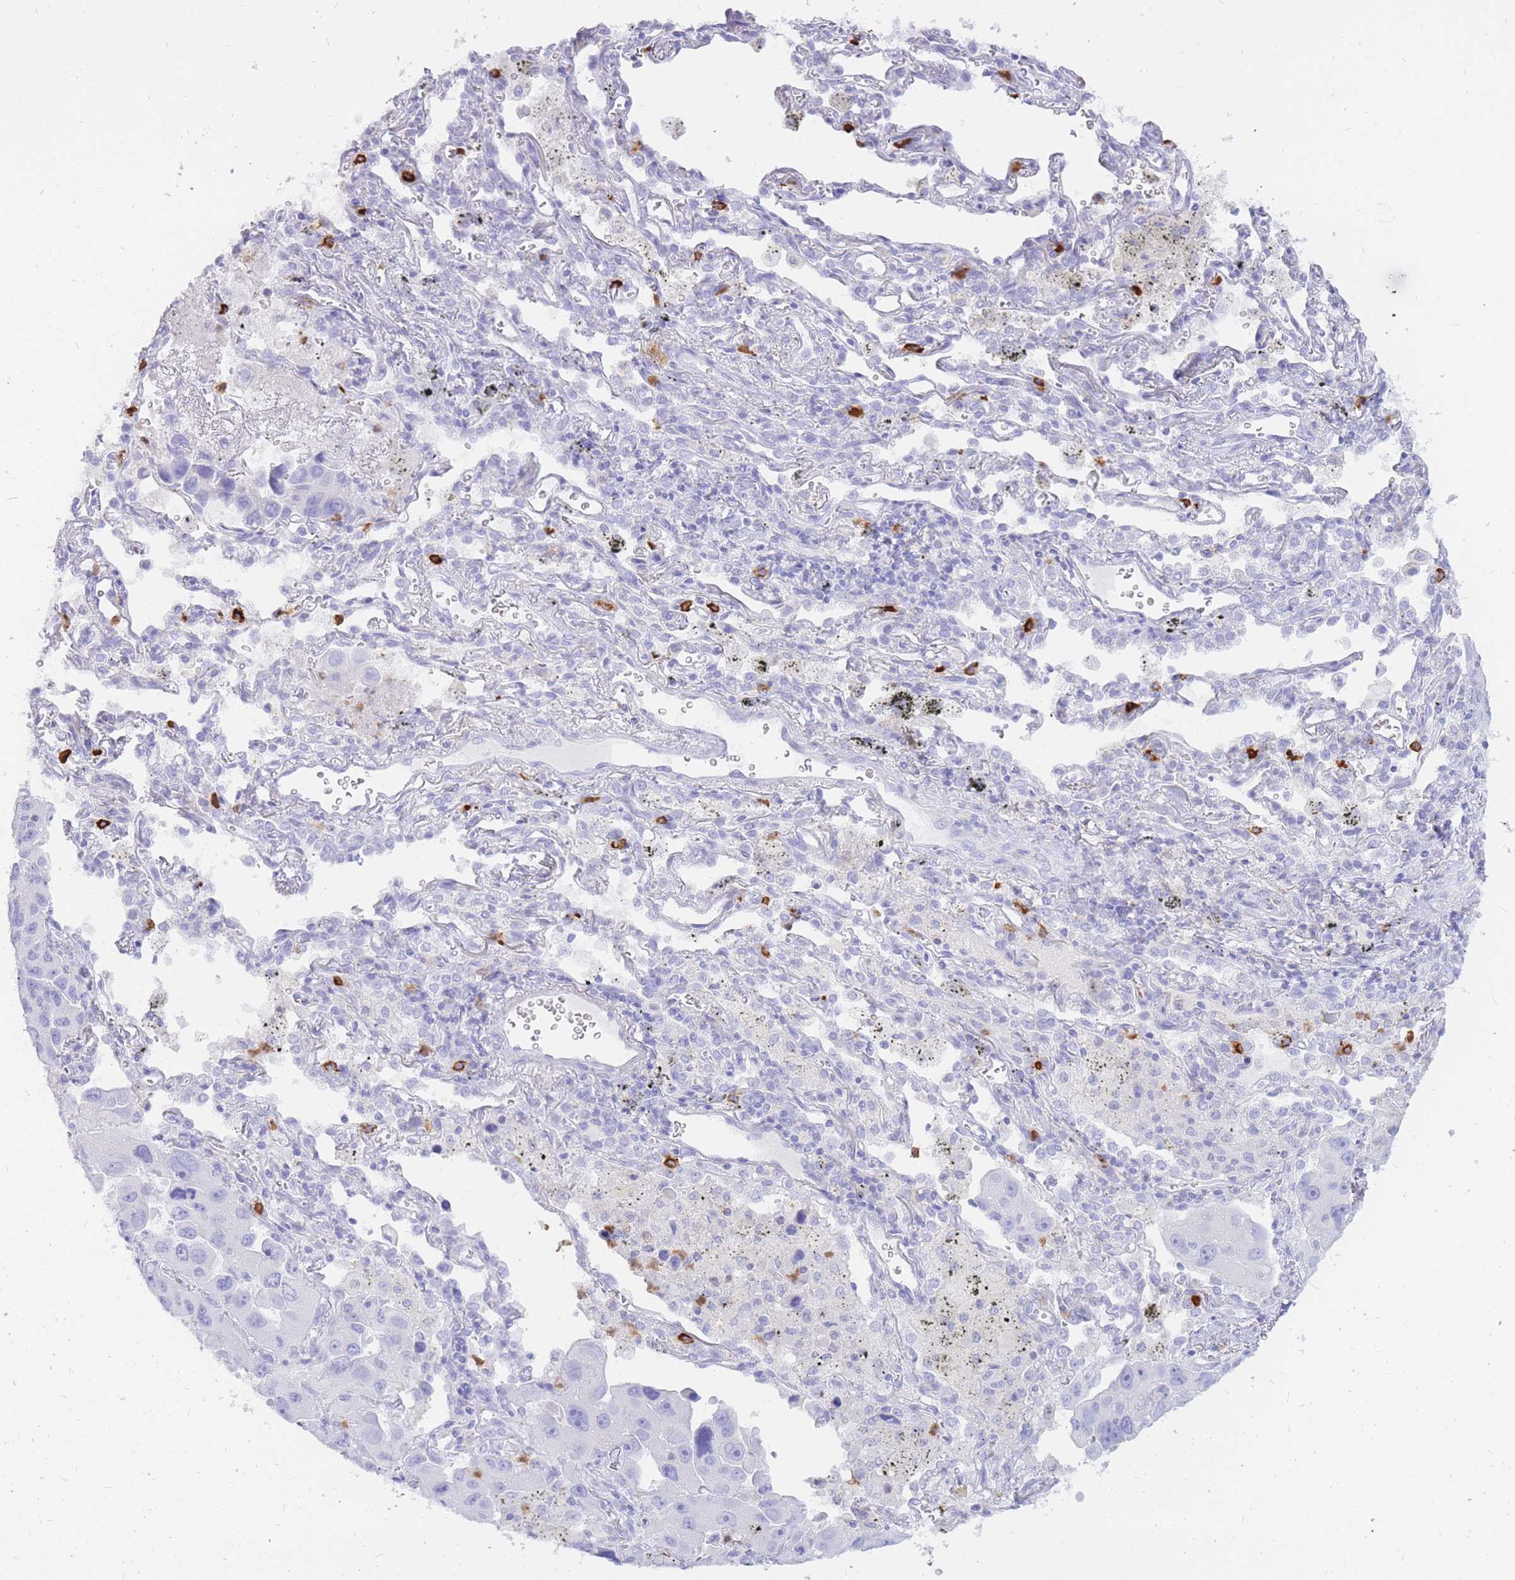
{"staining": {"intensity": "negative", "quantity": "none", "location": "none"}, "tissue": "lung cancer", "cell_type": "Tumor cells", "image_type": "cancer", "snomed": [{"axis": "morphology", "description": "Adenocarcinoma, NOS"}, {"axis": "topography", "description": "Lung"}], "caption": "Tumor cells are negative for brown protein staining in lung cancer (adenocarcinoma).", "gene": "HERC1", "patient": {"sex": "male", "age": 66}}